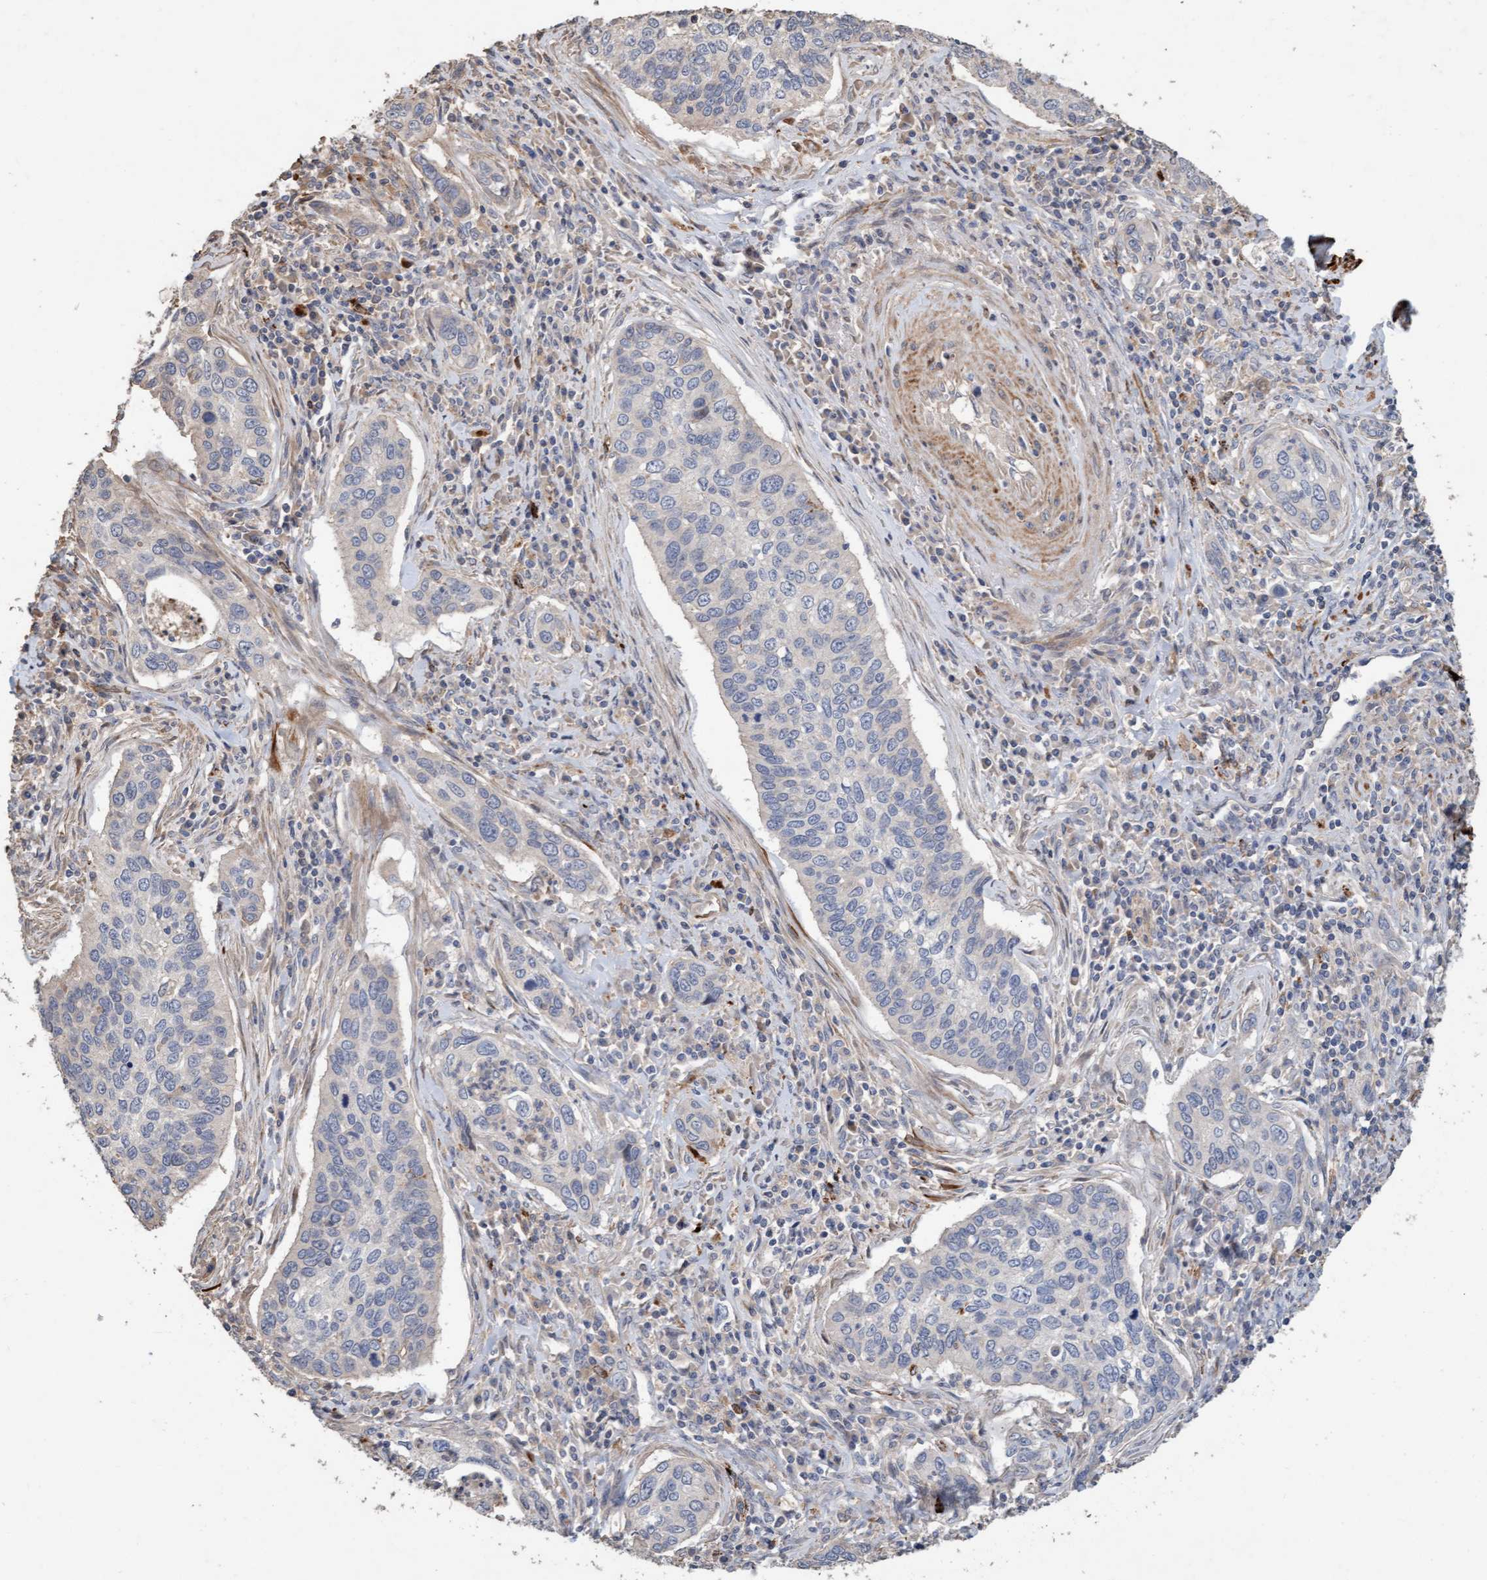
{"staining": {"intensity": "negative", "quantity": "none", "location": "none"}, "tissue": "cervical cancer", "cell_type": "Tumor cells", "image_type": "cancer", "snomed": [{"axis": "morphology", "description": "Squamous cell carcinoma, NOS"}, {"axis": "topography", "description": "Cervix"}], "caption": "Tumor cells are negative for brown protein staining in cervical cancer (squamous cell carcinoma).", "gene": "LONRF1", "patient": {"sex": "female", "age": 53}}